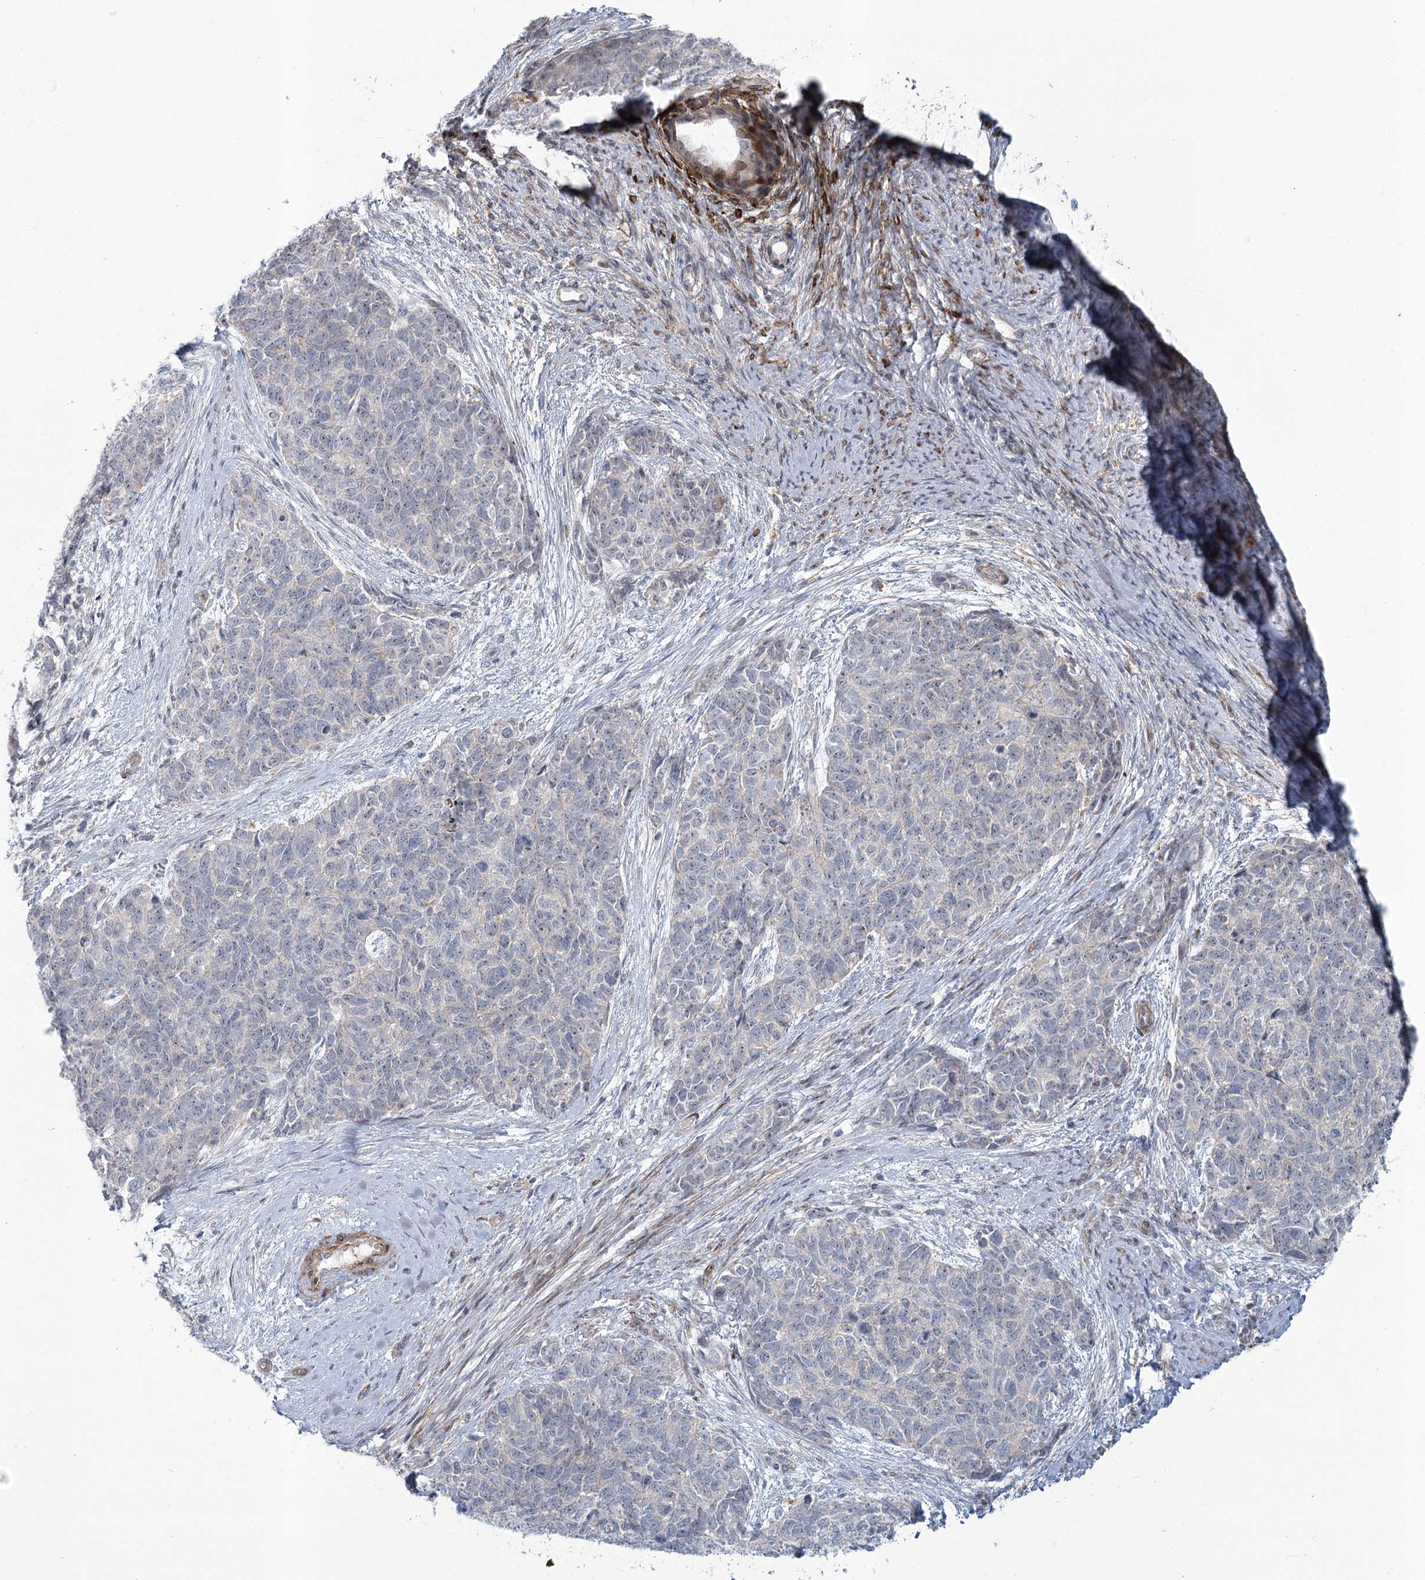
{"staining": {"intensity": "negative", "quantity": "none", "location": "none"}, "tissue": "cervical cancer", "cell_type": "Tumor cells", "image_type": "cancer", "snomed": [{"axis": "morphology", "description": "Squamous cell carcinoma, NOS"}, {"axis": "topography", "description": "Cervix"}], "caption": "This is a image of IHC staining of cervical cancer (squamous cell carcinoma), which shows no positivity in tumor cells.", "gene": "MTG1", "patient": {"sex": "female", "age": 63}}